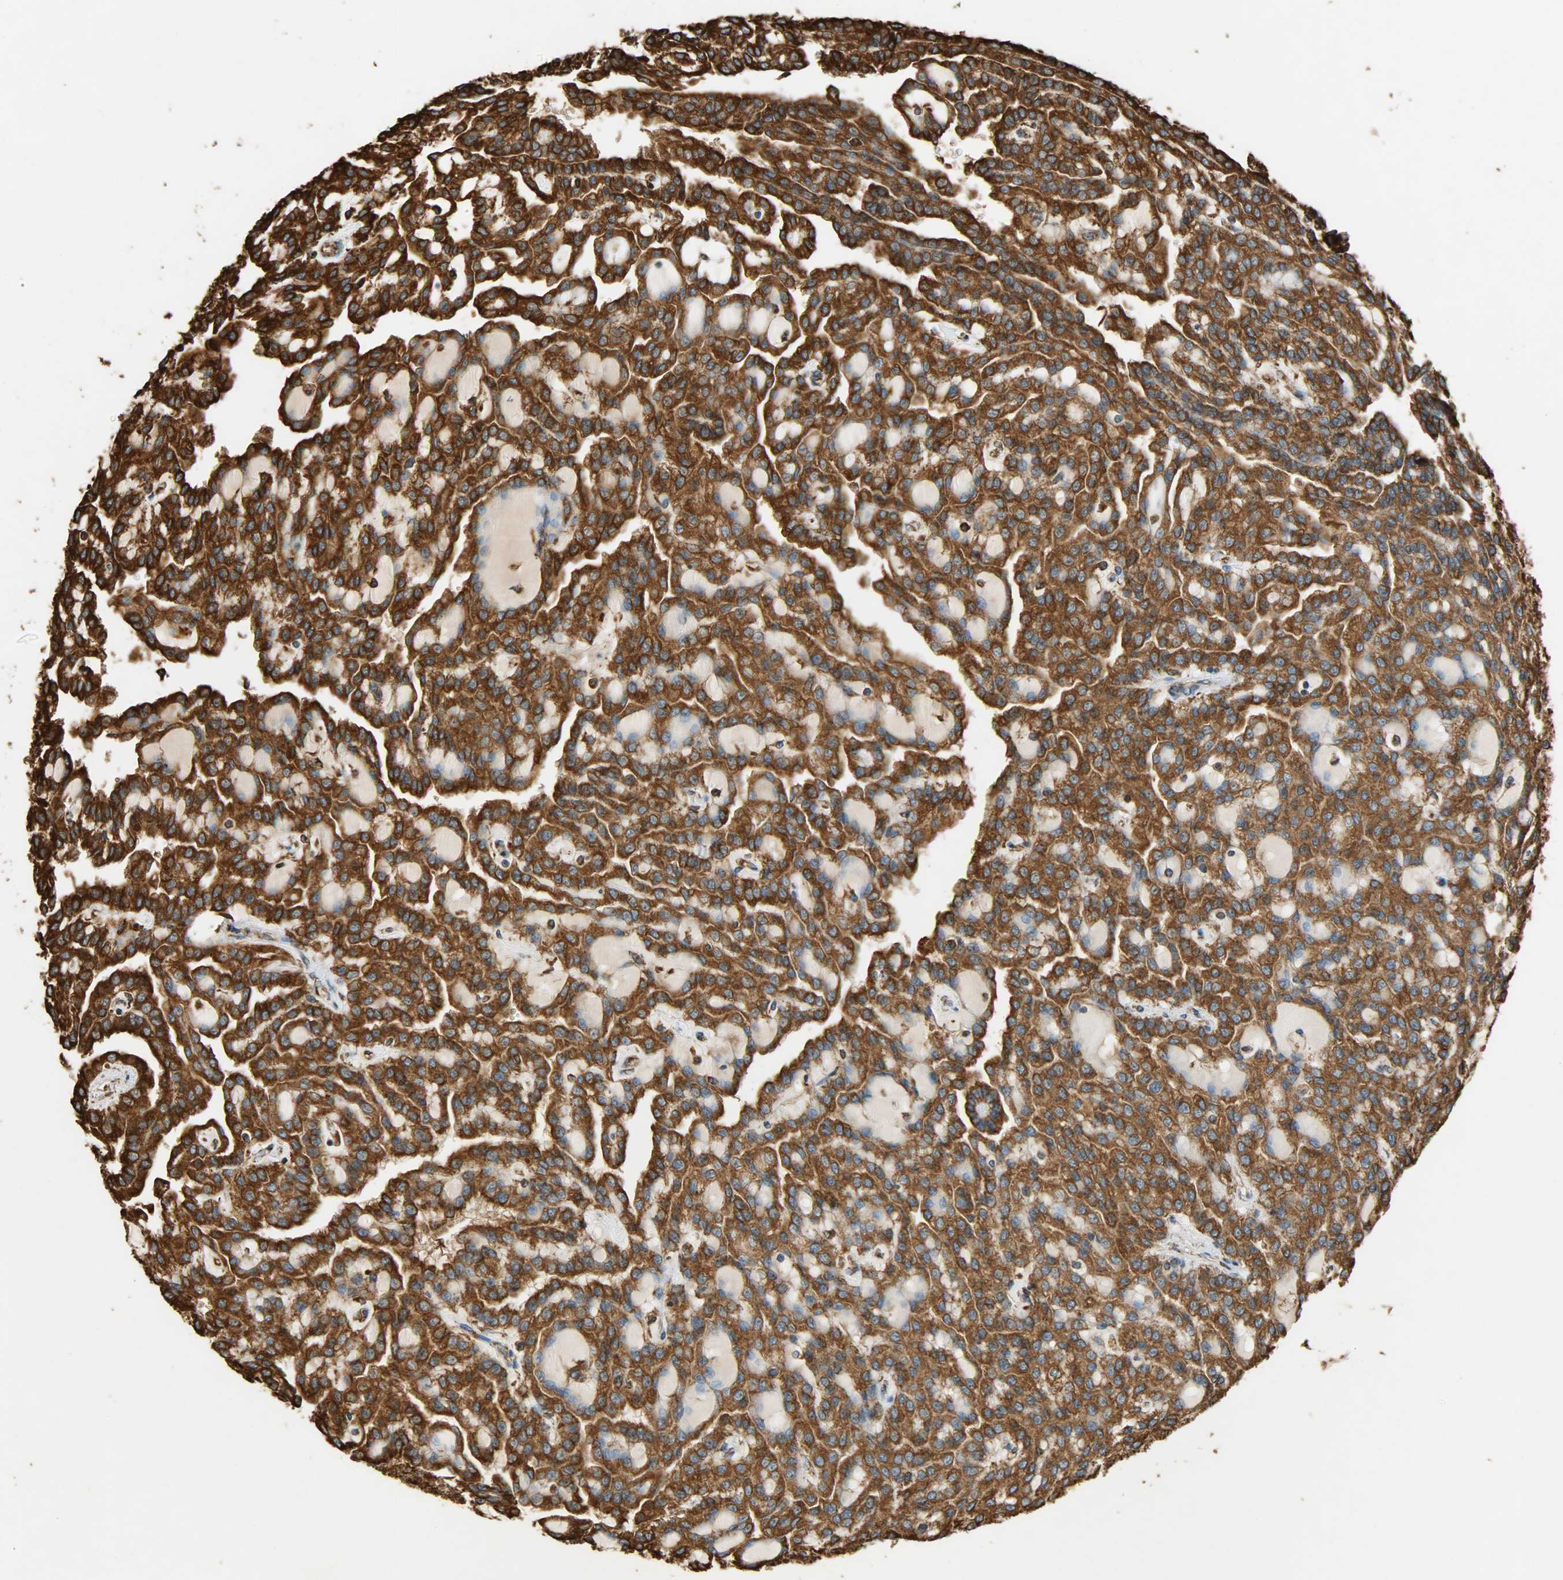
{"staining": {"intensity": "strong", "quantity": ">75%", "location": "cytoplasmic/membranous"}, "tissue": "renal cancer", "cell_type": "Tumor cells", "image_type": "cancer", "snomed": [{"axis": "morphology", "description": "Adenocarcinoma, NOS"}, {"axis": "topography", "description": "Kidney"}], "caption": "Immunohistochemical staining of human renal adenocarcinoma demonstrates high levels of strong cytoplasmic/membranous protein expression in about >75% of tumor cells.", "gene": "HSP90B1", "patient": {"sex": "male", "age": 63}}